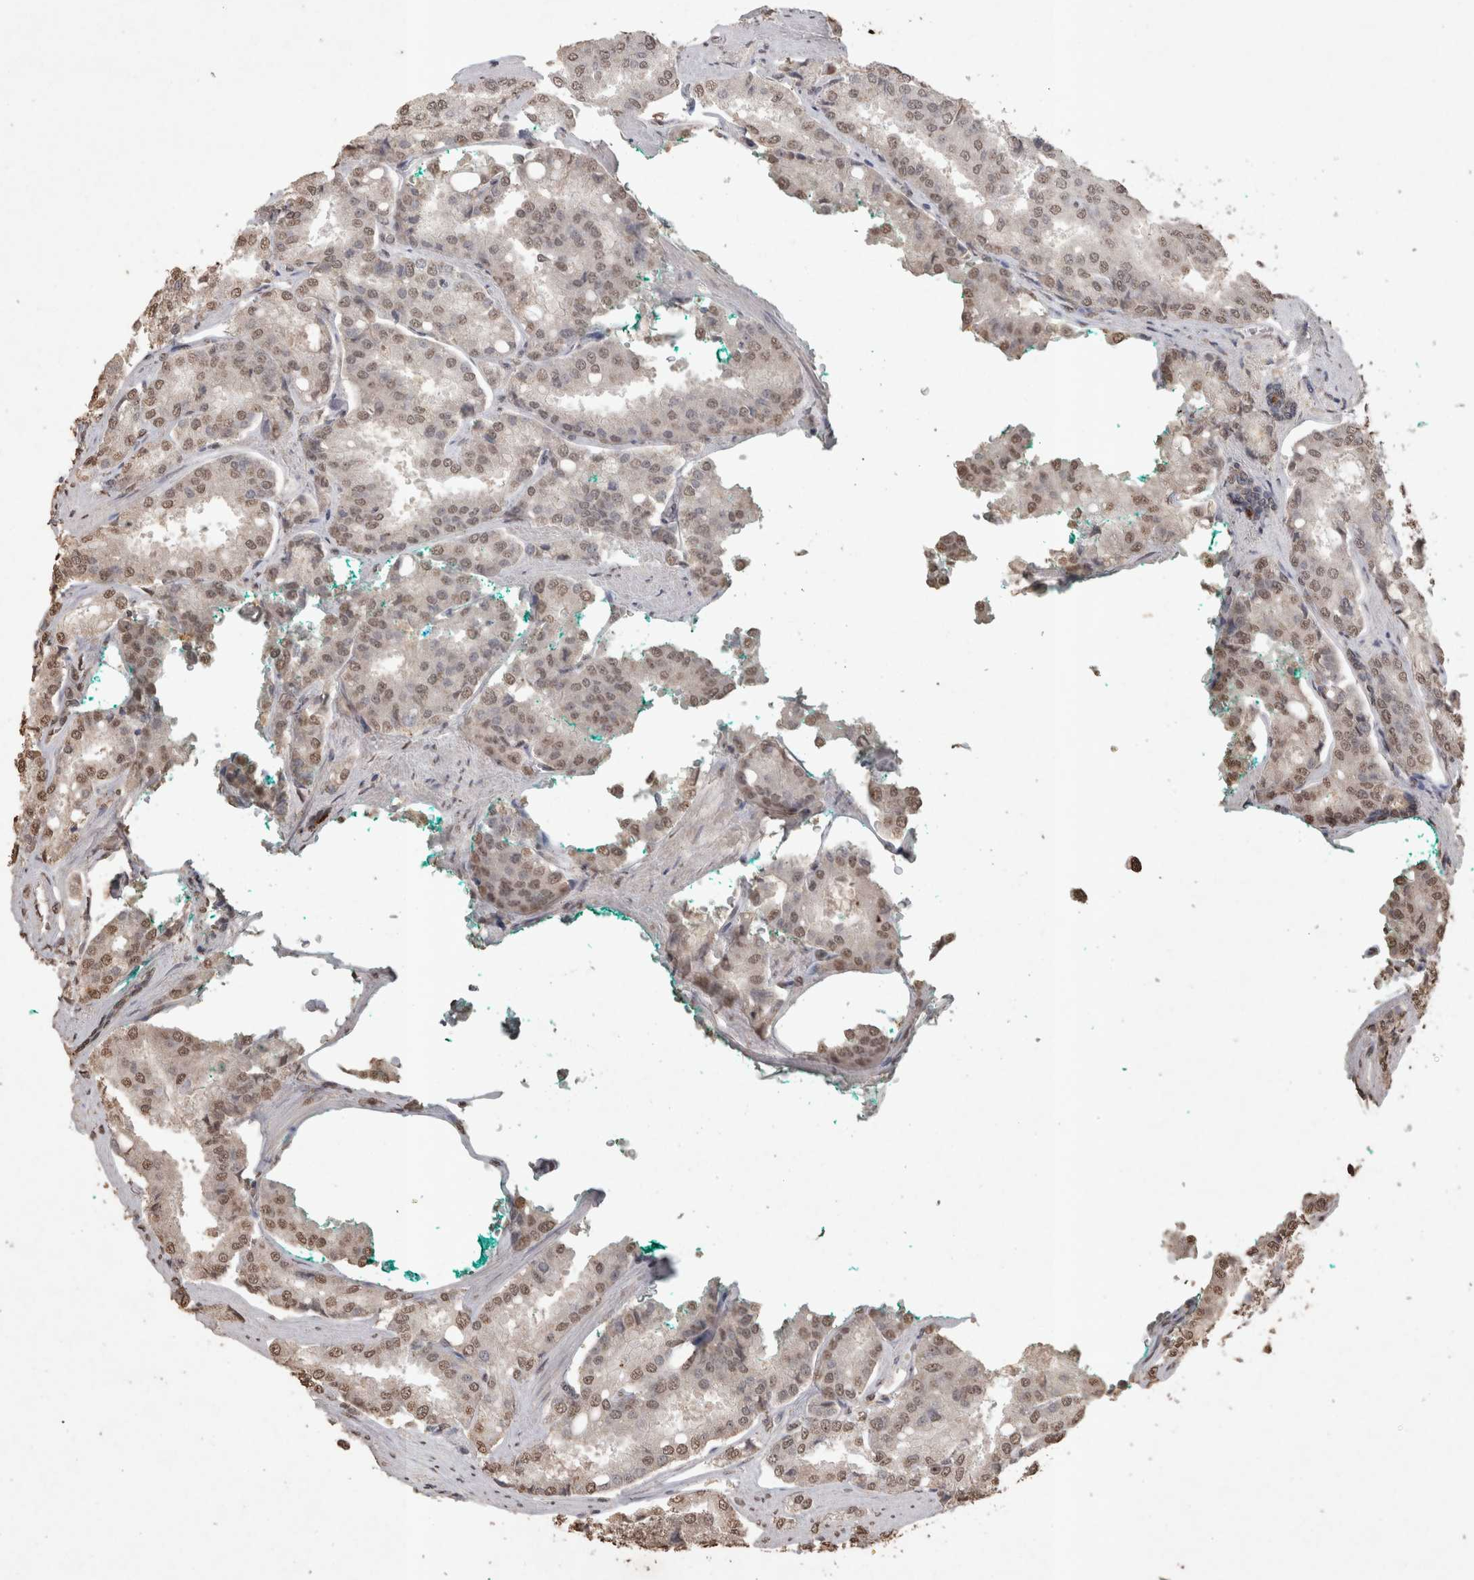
{"staining": {"intensity": "weak", "quantity": ">75%", "location": "nuclear"}, "tissue": "prostate cancer", "cell_type": "Tumor cells", "image_type": "cancer", "snomed": [{"axis": "morphology", "description": "Adenocarcinoma, High grade"}, {"axis": "topography", "description": "Prostate"}], "caption": "About >75% of tumor cells in prostate high-grade adenocarcinoma demonstrate weak nuclear protein staining as visualized by brown immunohistochemical staining.", "gene": "MLX", "patient": {"sex": "male", "age": 50}}